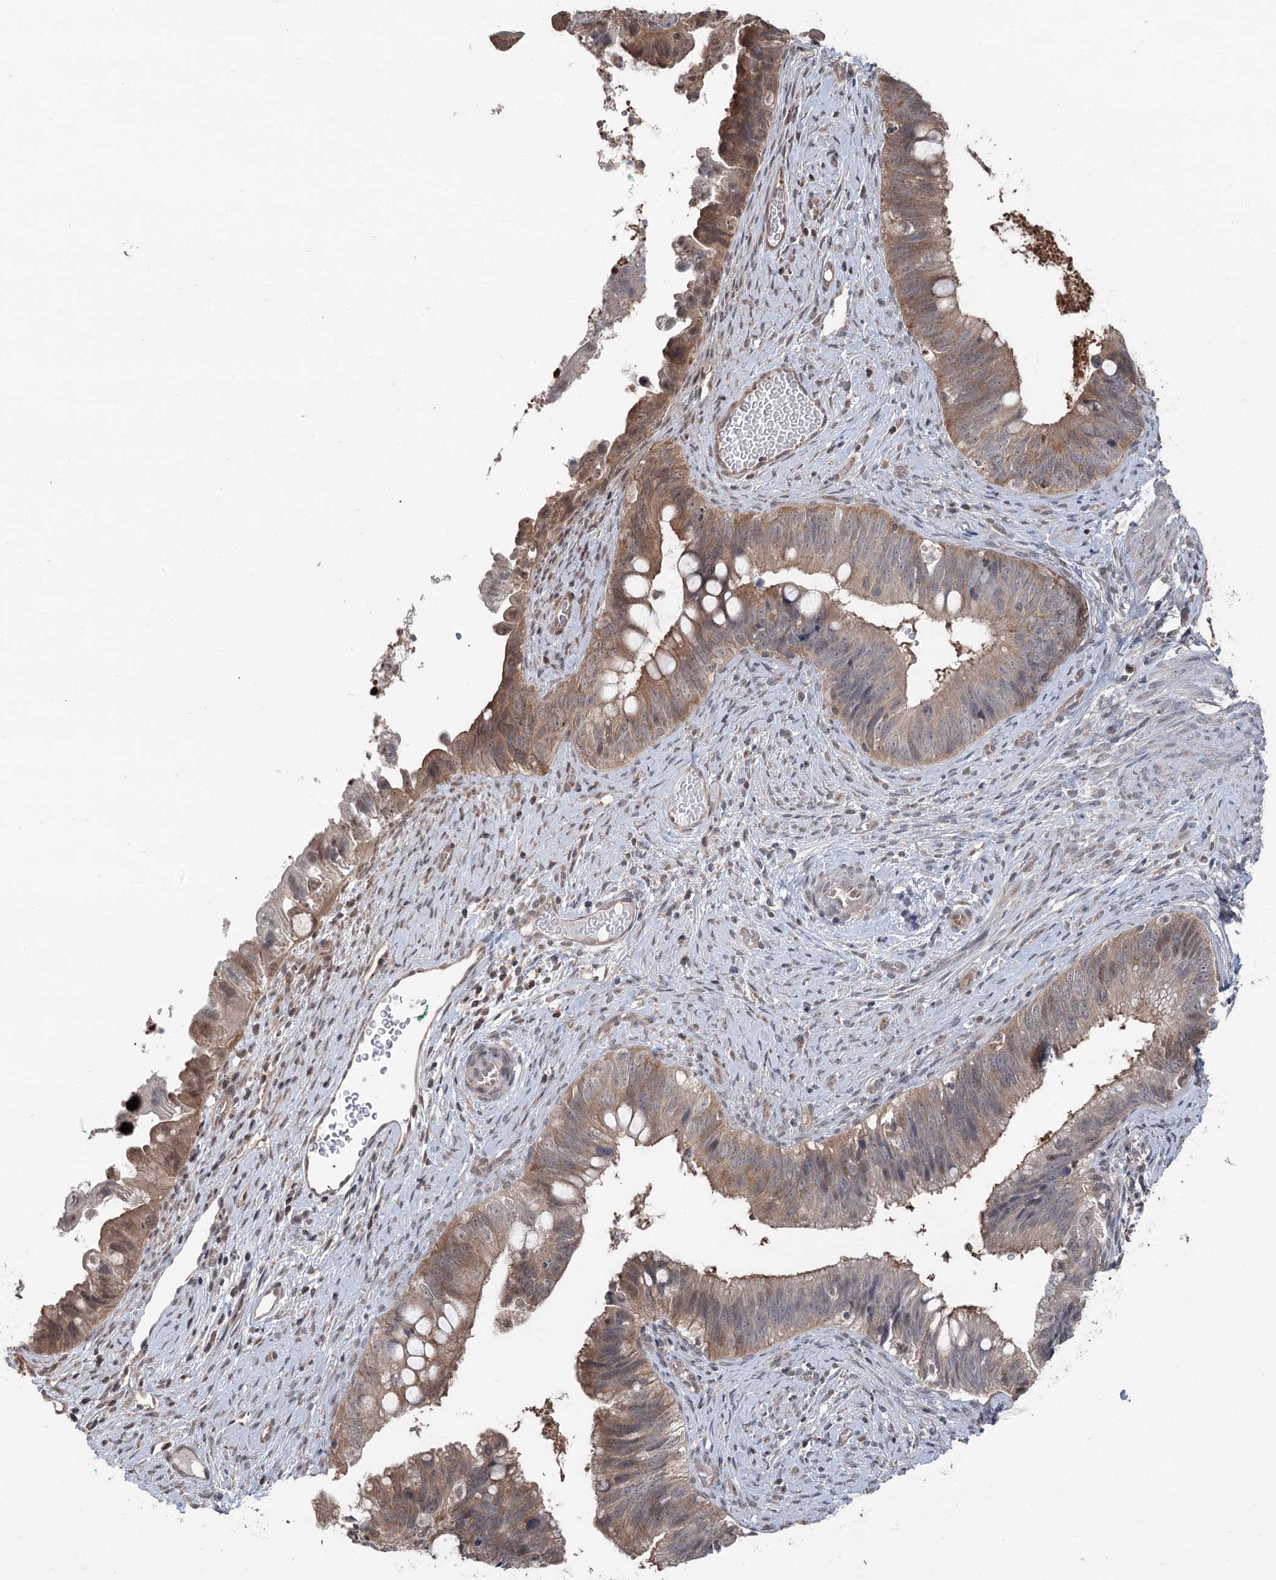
{"staining": {"intensity": "moderate", "quantity": ">75%", "location": "cytoplasmic/membranous"}, "tissue": "cervical cancer", "cell_type": "Tumor cells", "image_type": "cancer", "snomed": [{"axis": "morphology", "description": "Adenocarcinoma, NOS"}, {"axis": "topography", "description": "Cervix"}], "caption": "Immunohistochemistry image of human cervical cancer stained for a protein (brown), which shows medium levels of moderate cytoplasmic/membranous positivity in about >75% of tumor cells.", "gene": "CCSER2", "patient": {"sex": "female", "age": 42}}